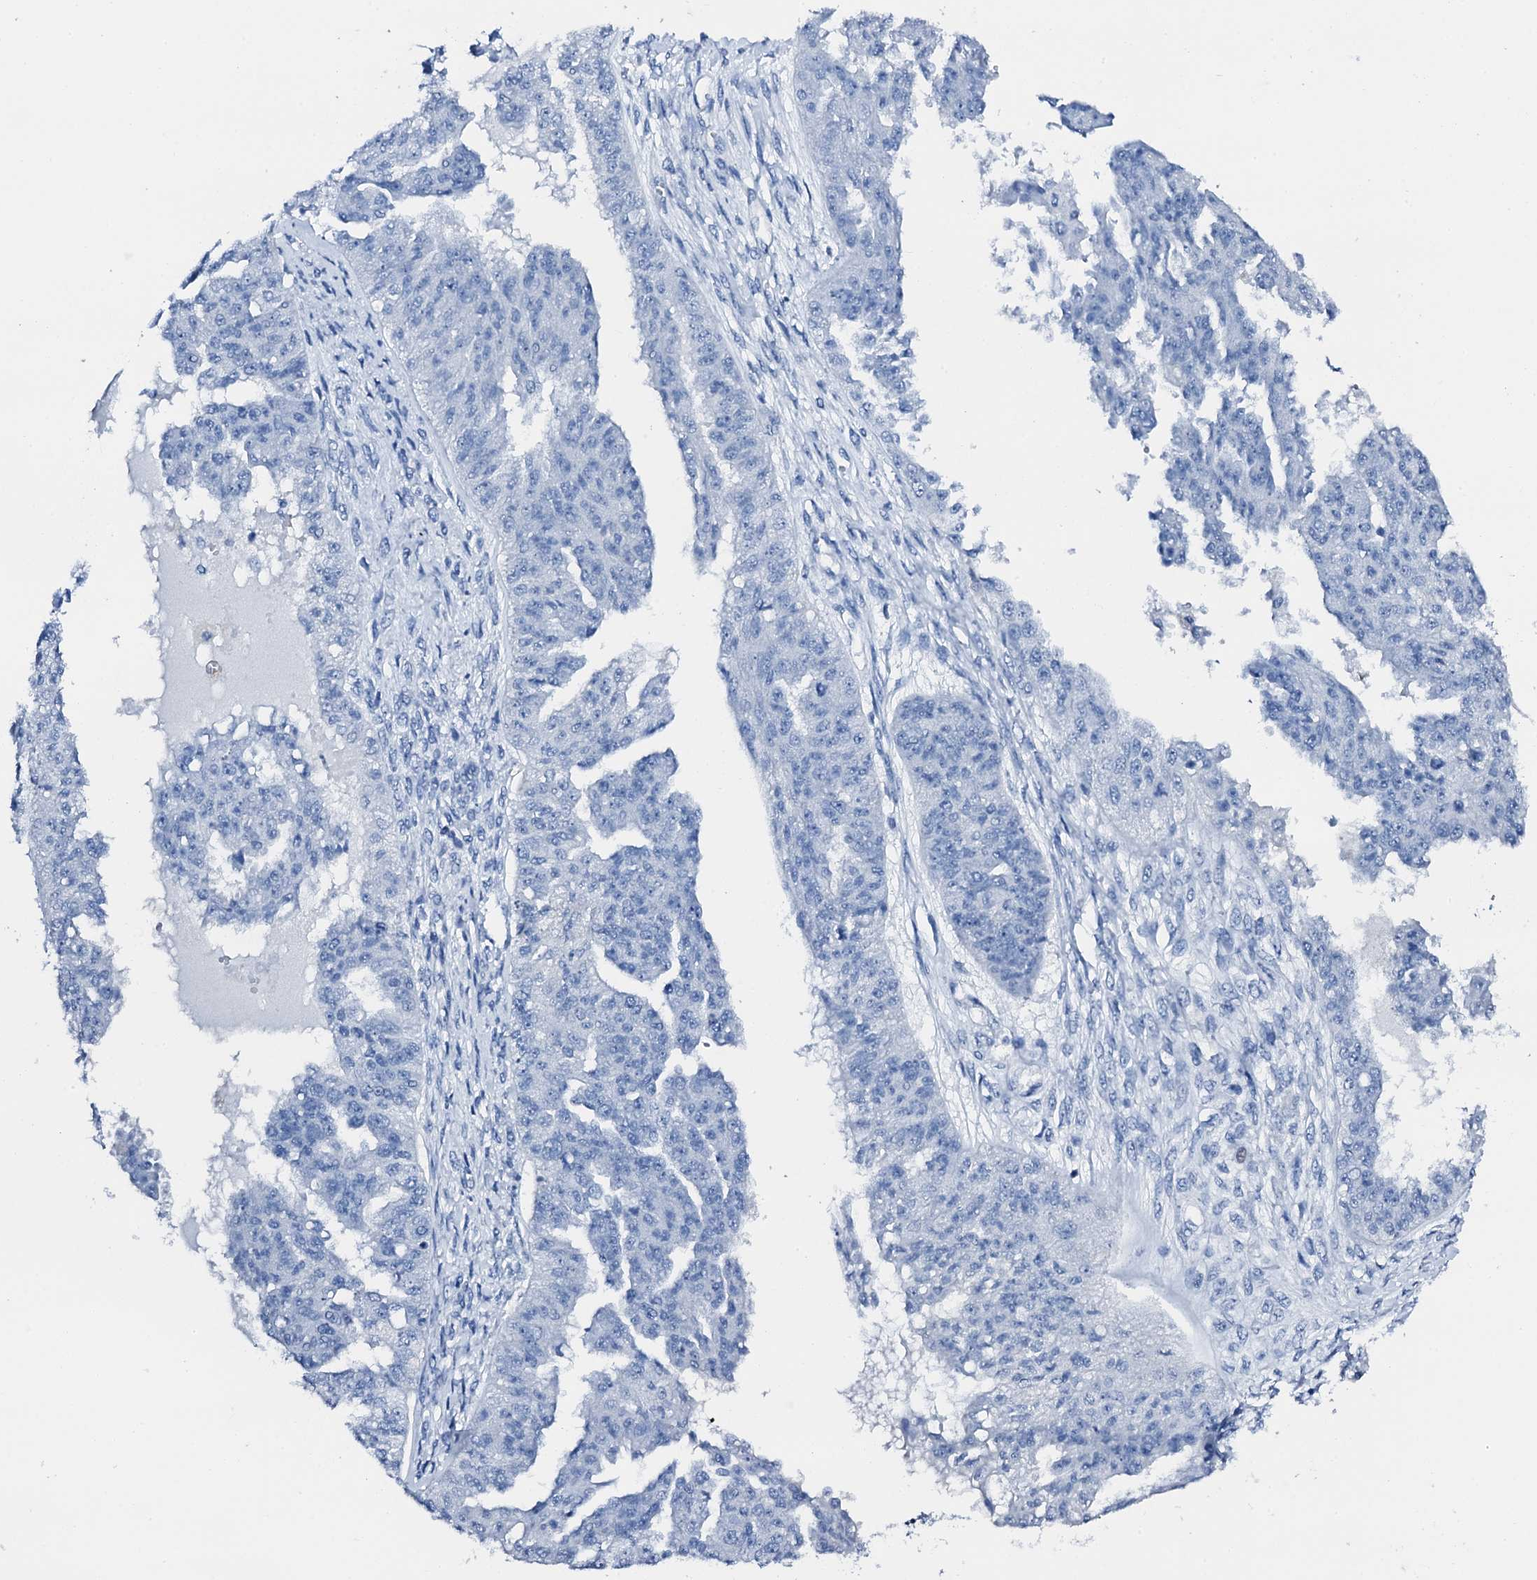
{"staining": {"intensity": "negative", "quantity": "none", "location": "none"}, "tissue": "ovarian cancer", "cell_type": "Tumor cells", "image_type": "cancer", "snomed": [{"axis": "morphology", "description": "Cystadenocarcinoma, serous, NOS"}, {"axis": "topography", "description": "Ovary"}], "caption": "A high-resolution image shows IHC staining of serous cystadenocarcinoma (ovarian), which reveals no significant positivity in tumor cells. (Brightfield microscopy of DAB immunohistochemistry (IHC) at high magnification).", "gene": "PTH", "patient": {"sex": "female", "age": 58}}